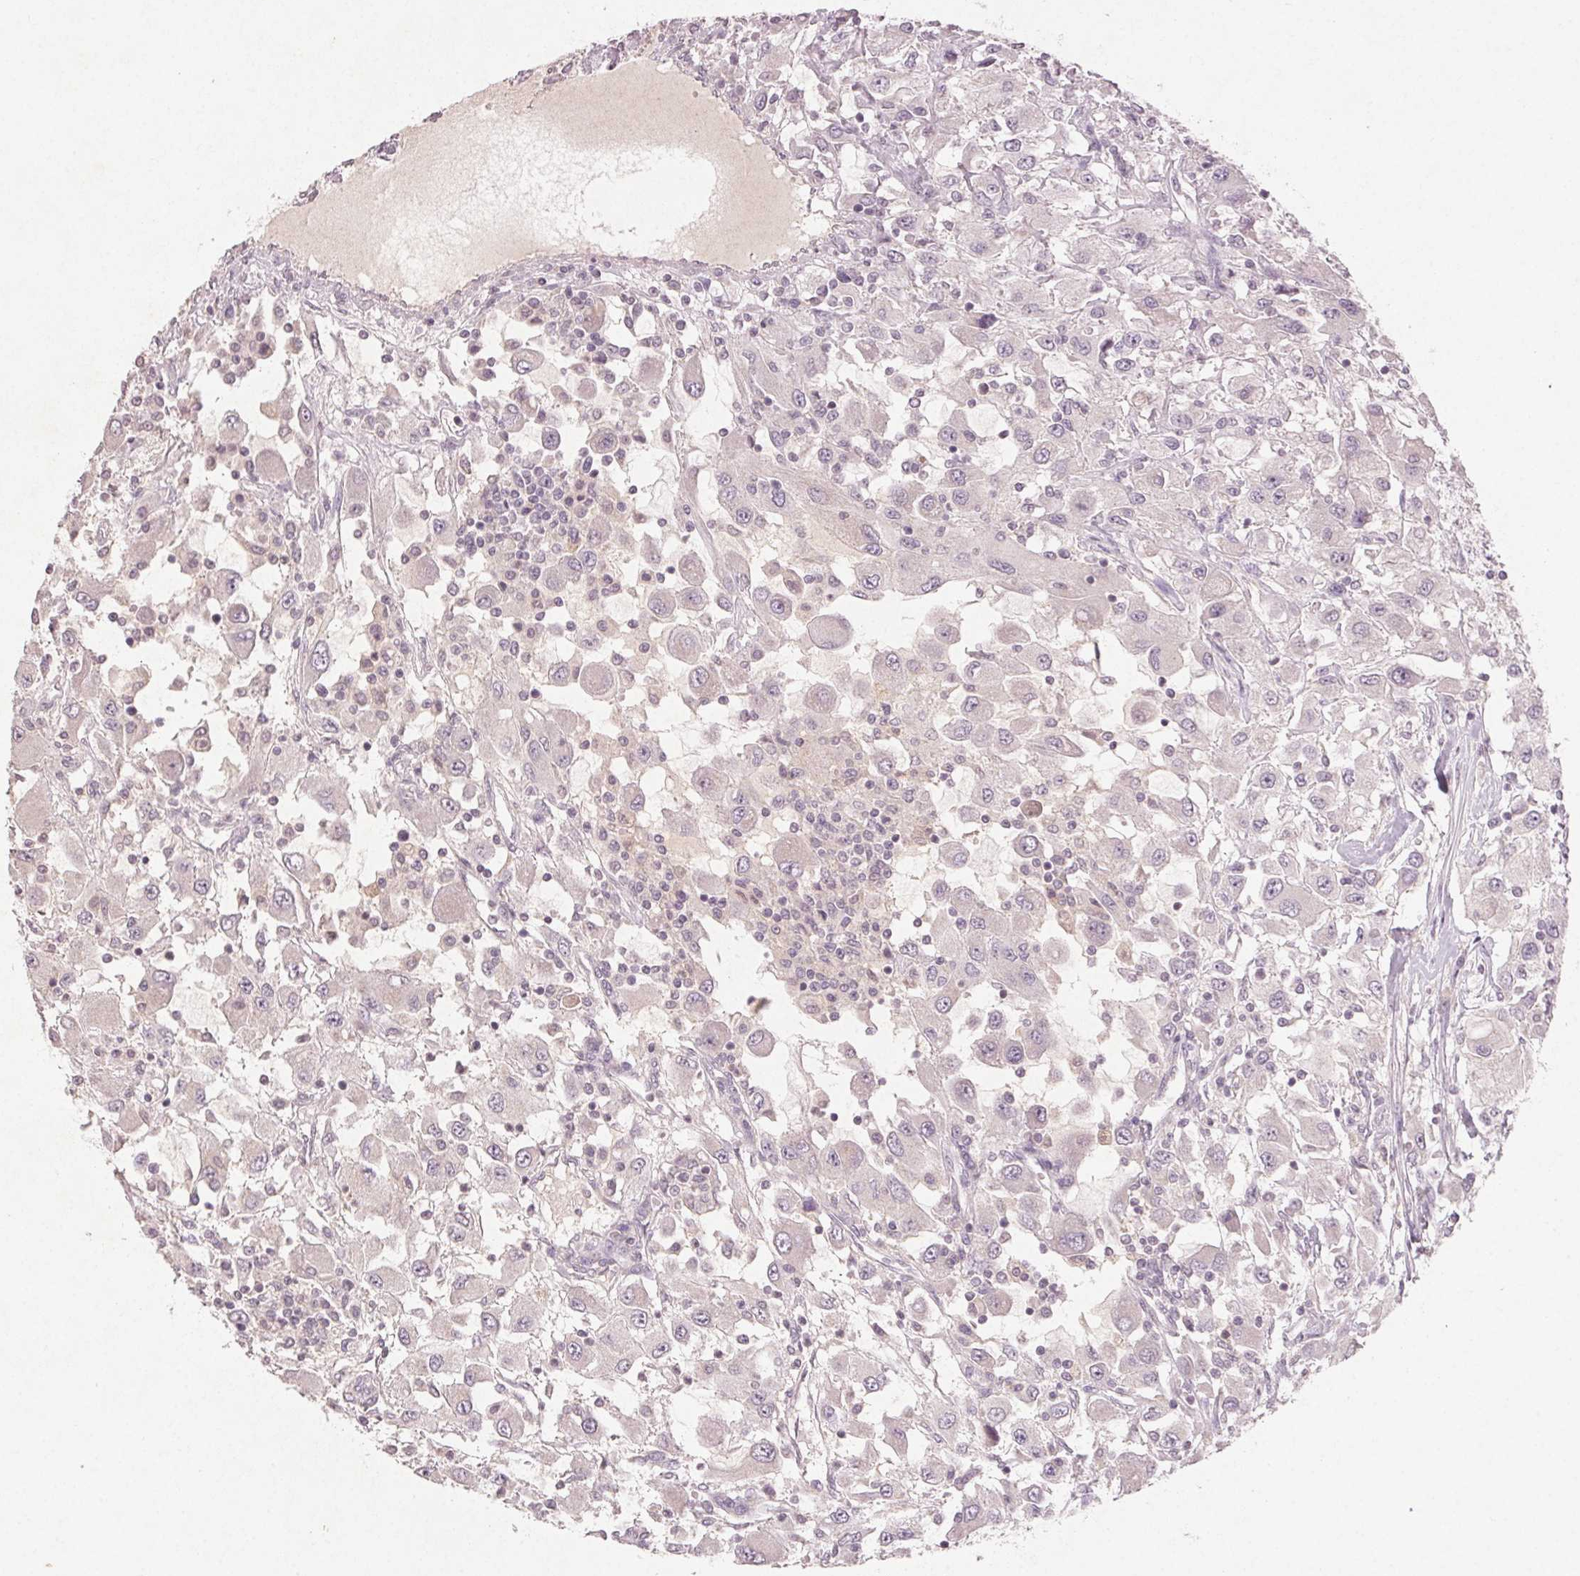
{"staining": {"intensity": "negative", "quantity": "none", "location": "none"}, "tissue": "renal cancer", "cell_type": "Tumor cells", "image_type": "cancer", "snomed": [{"axis": "morphology", "description": "Adenocarcinoma, NOS"}, {"axis": "topography", "description": "Kidney"}], "caption": "Immunohistochemistry histopathology image of neoplastic tissue: renal adenocarcinoma stained with DAB (3,3'-diaminobenzidine) displays no significant protein positivity in tumor cells.", "gene": "KLRC3", "patient": {"sex": "female", "age": 67}}